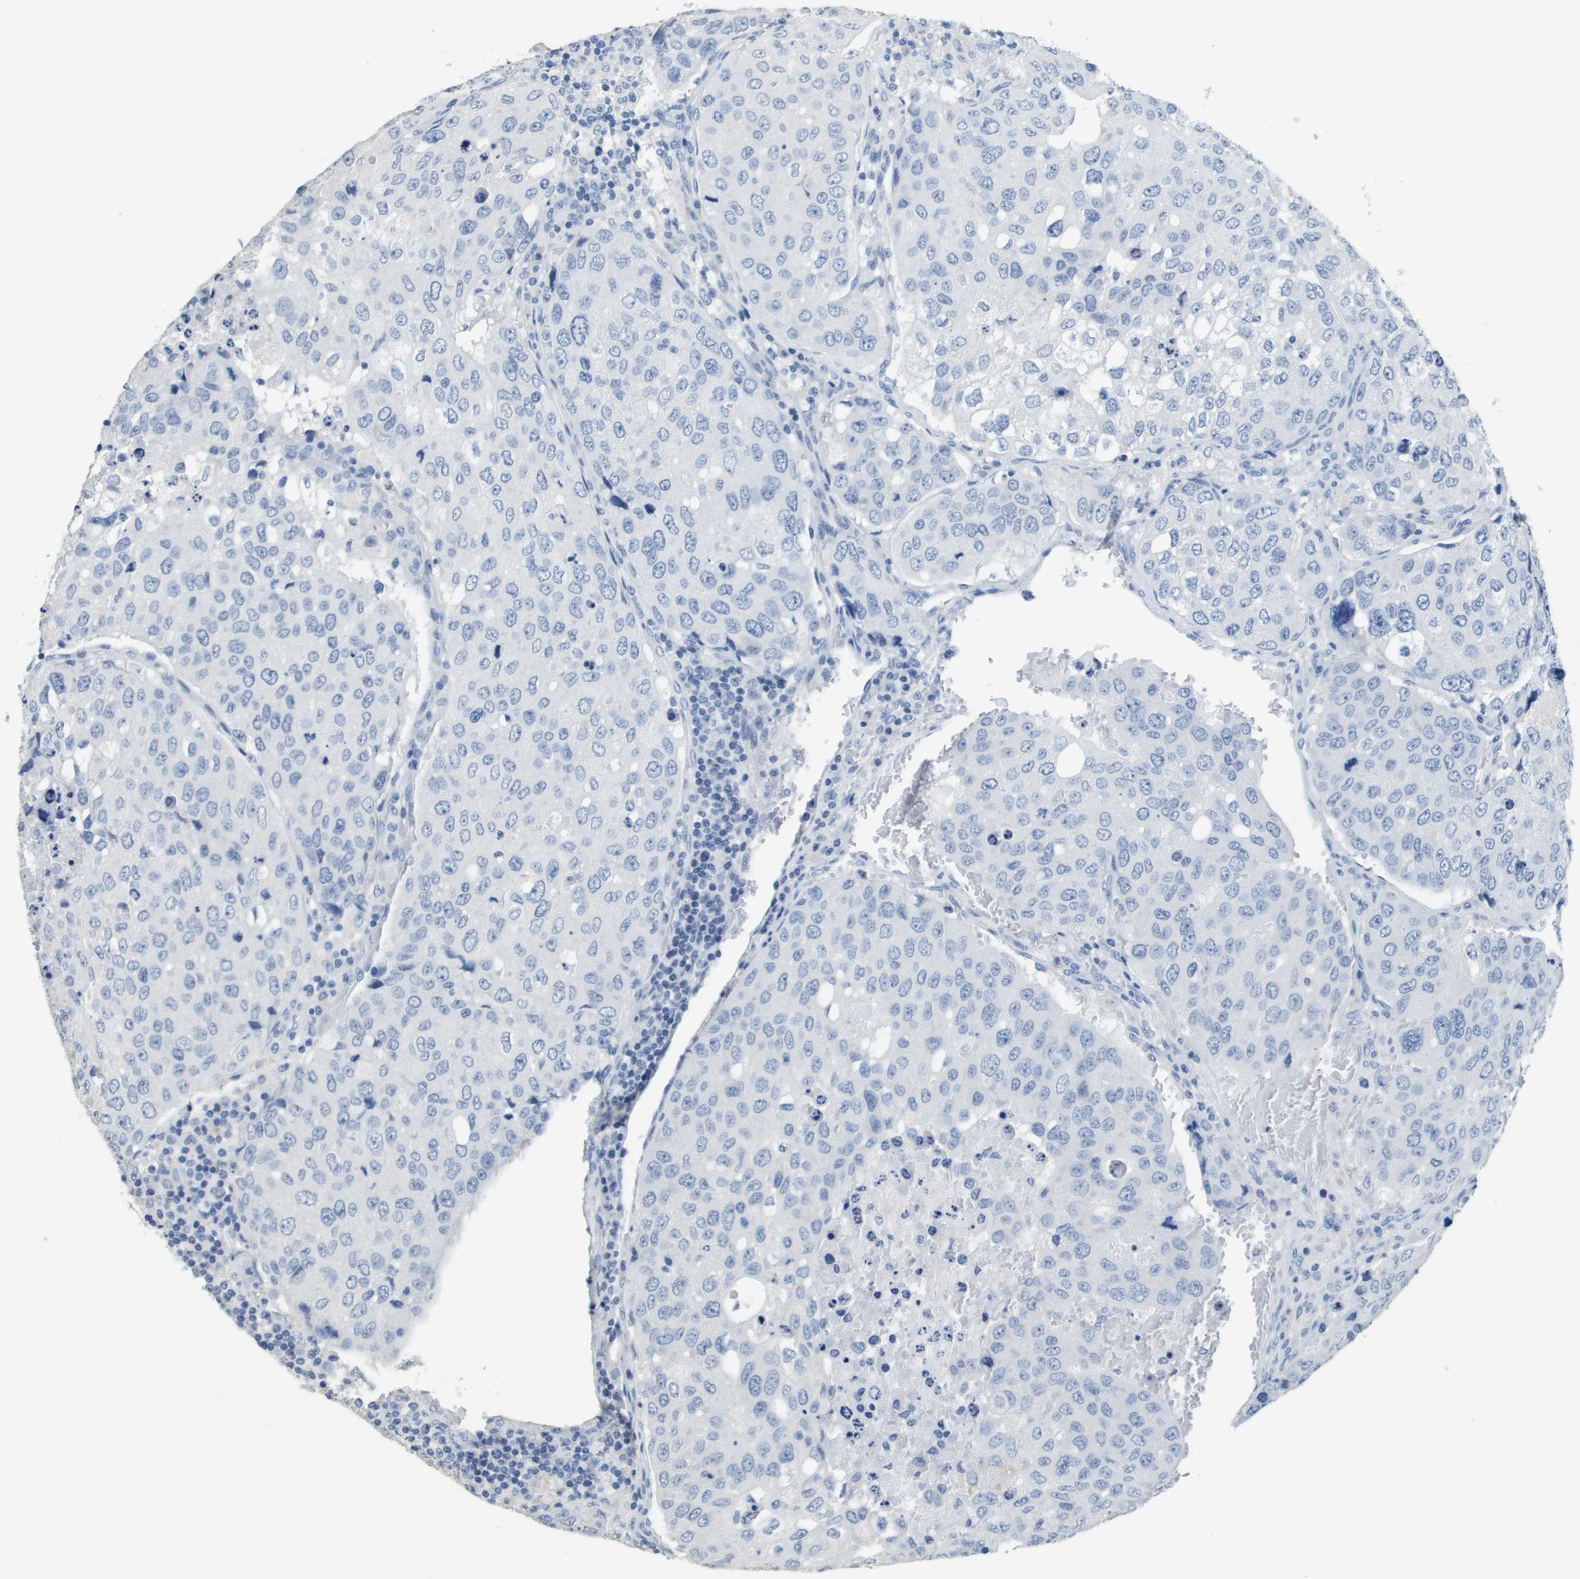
{"staining": {"intensity": "negative", "quantity": "none", "location": "none"}, "tissue": "urothelial cancer", "cell_type": "Tumor cells", "image_type": "cancer", "snomed": [{"axis": "morphology", "description": "Urothelial carcinoma, High grade"}, {"axis": "topography", "description": "Lymph node"}, {"axis": "topography", "description": "Urinary bladder"}], "caption": "Tumor cells show no significant protein staining in urothelial cancer. (DAB (3,3'-diaminobenzidine) immunohistochemistry with hematoxylin counter stain).", "gene": "MT3", "patient": {"sex": "male", "age": 51}}